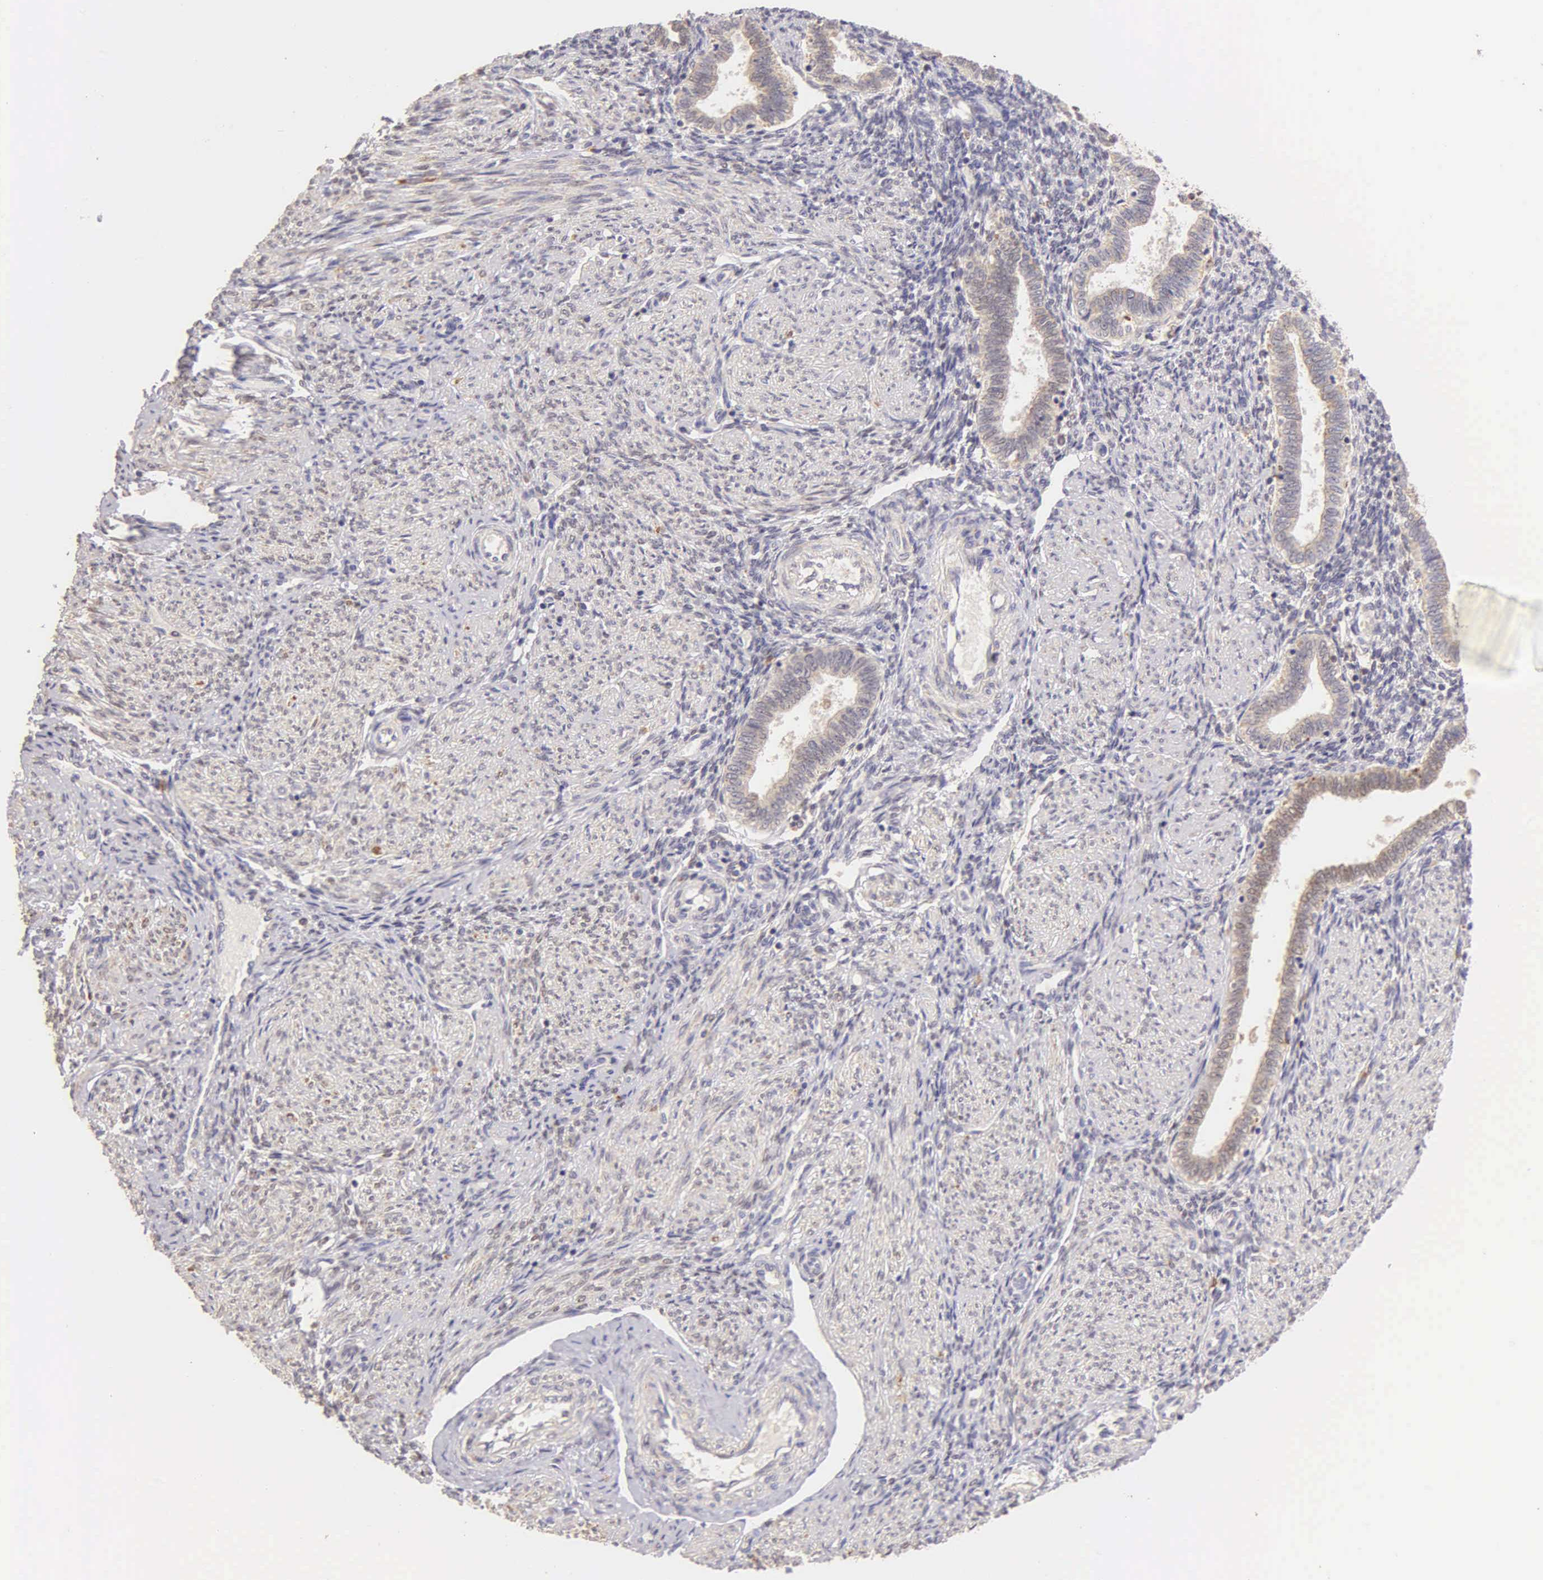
{"staining": {"intensity": "moderate", "quantity": ">75%", "location": "nuclear"}, "tissue": "endometrium", "cell_type": "Cells in endometrial stroma", "image_type": "normal", "snomed": [{"axis": "morphology", "description": "Normal tissue, NOS"}, {"axis": "topography", "description": "Endometrium"}], "caption": "Endometrium stained for a protein (brown) reveals moderate nuclear positive expression in approximately >75% of cells in endometrial stroma.", "gene": "ESR1", "patient": {"sex": "female", "age": 36}}